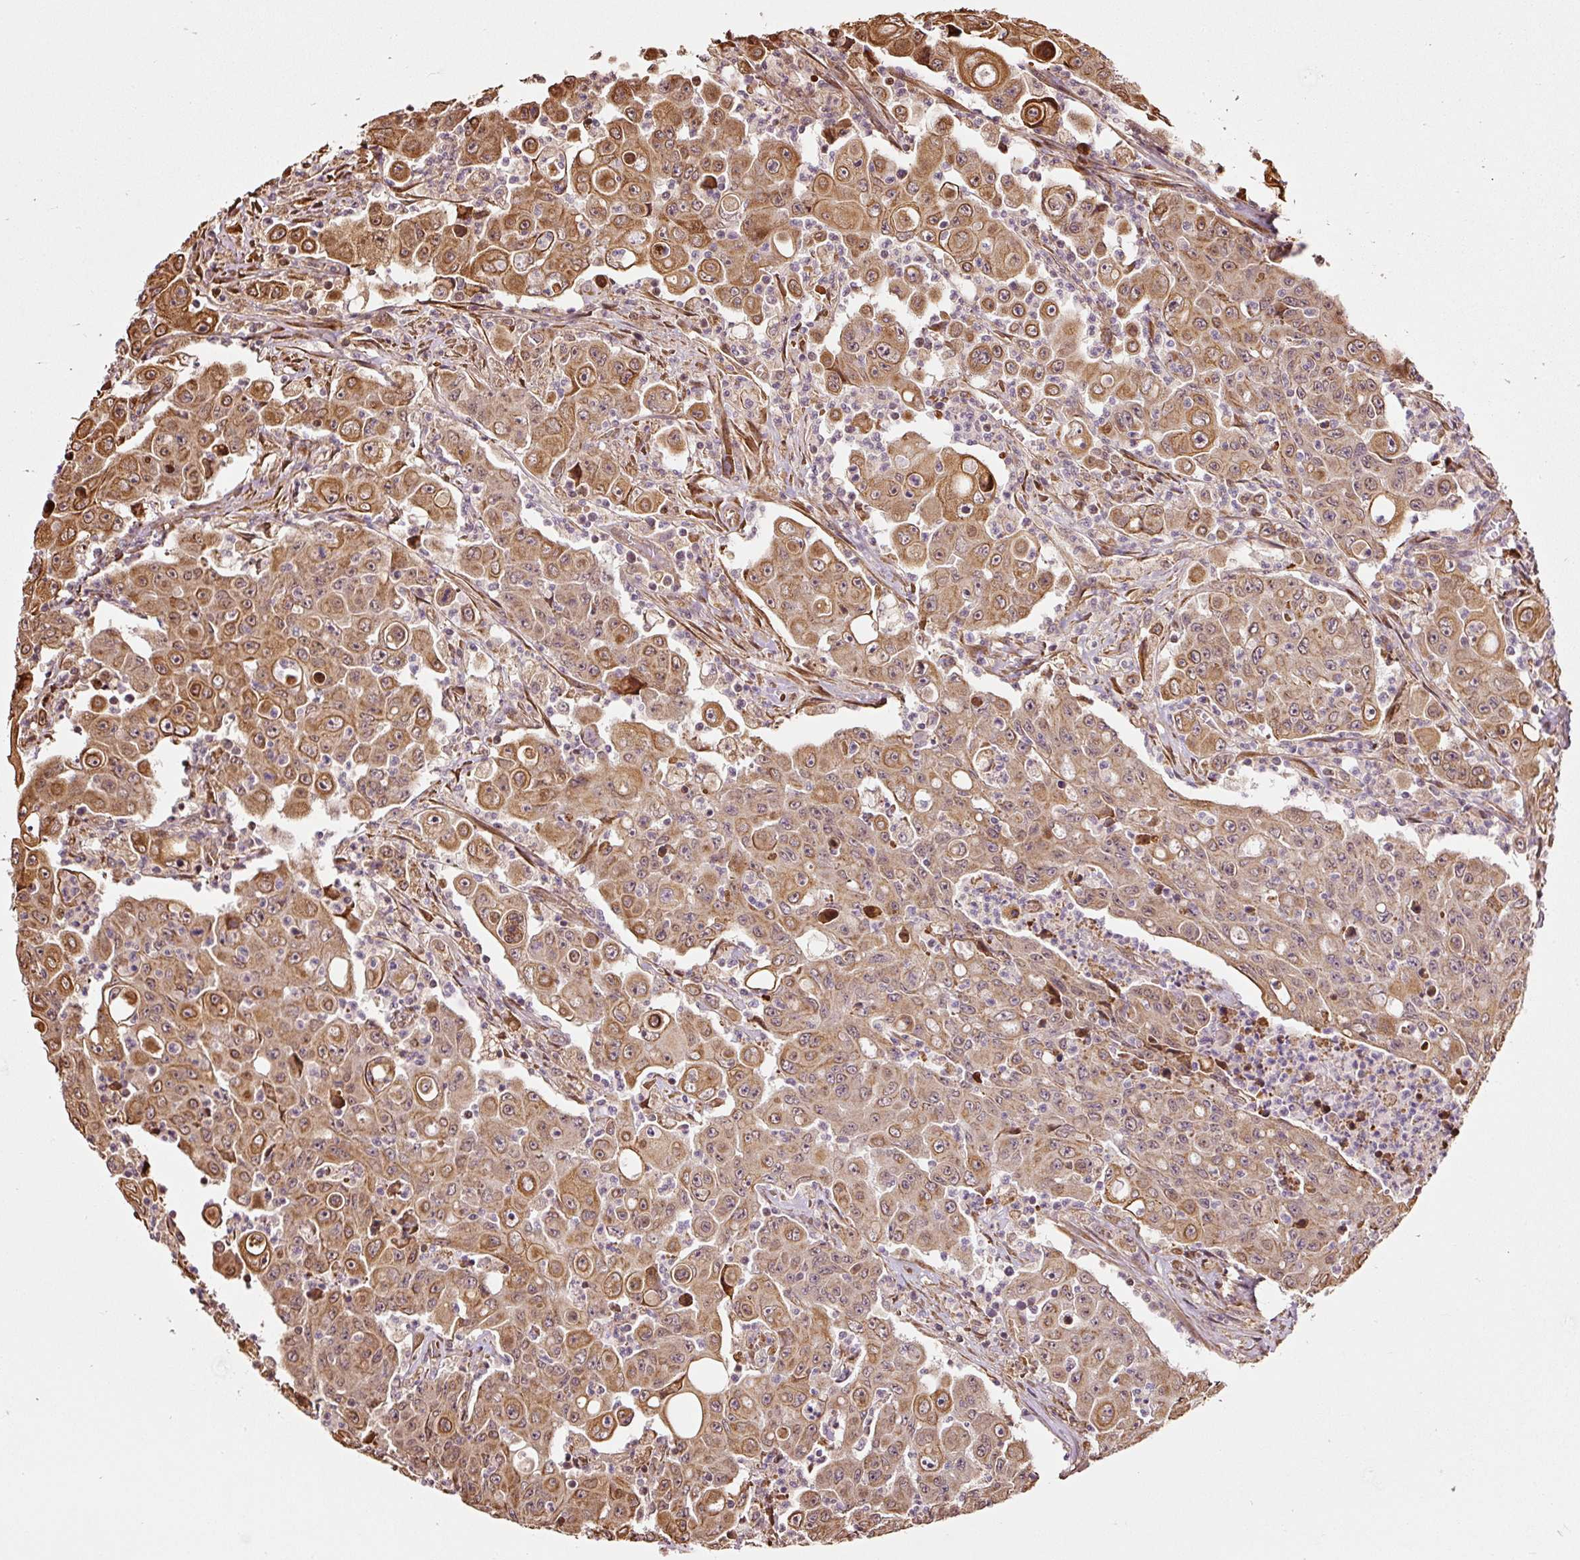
{"staining": {"intensity": "moderate", "quantity": ">75%", "location": "cytoplasmic/membranous"}, "tissue": "colorectal cancer", "cell_type": "Tumor cells", "image_type": "cancer", "snomed": [{"axis": "morphology", "description": "Adenocarcinoma, NOS"}, {"axis": "topography", "description": "Colon"}], "caption": "A high-resolution photomicrograph shows immunohistochemistry staining of colorectal cancer (adenocarcinoma), which shows moderate cytoplasmic/membranous positivity in approximately >75% of tumor cells.", "gene": "ETF1", "patient": {"sex": "male", "age": 51}}